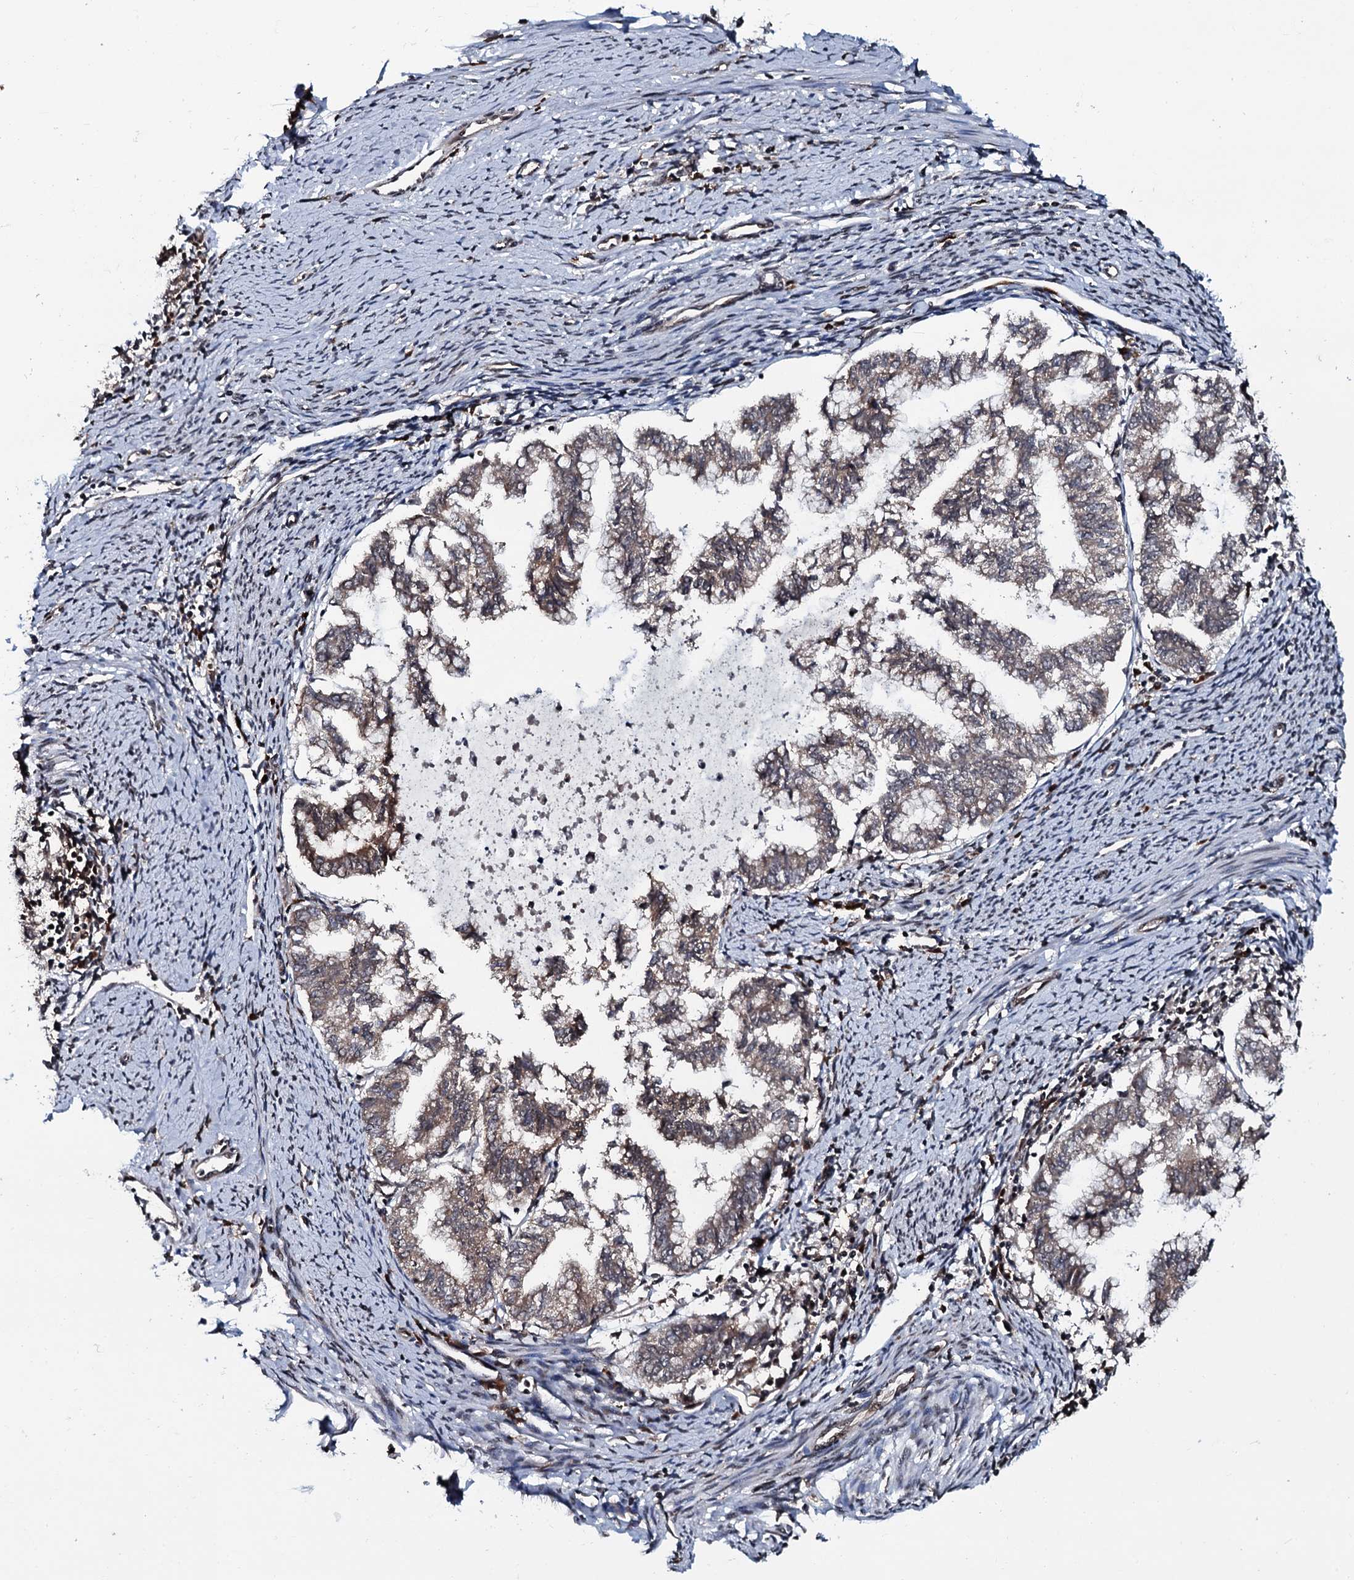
{"staining": {"intensity": "weak", "quantity": ">75%", "location": "cytoplasmic/membranous"}, "tissue": "endometrial cancer", "cell_type": "Tumor cells", "image_type": "cancer", "snomed": [{"axis": "morphology", "description": "Adenocarcinoma, NOS"}, {"axis": "topography", "description": "Endometrium"}], "caption": "Weak cytoplasmic/membranous expression for a protein is appreciated in about >75% of tumor cells of endometrial adenocarcinoma using immunohistochemistry (IHC).", "gene": "HDDC3", "patient": {"sex": "female", "age": 79}}